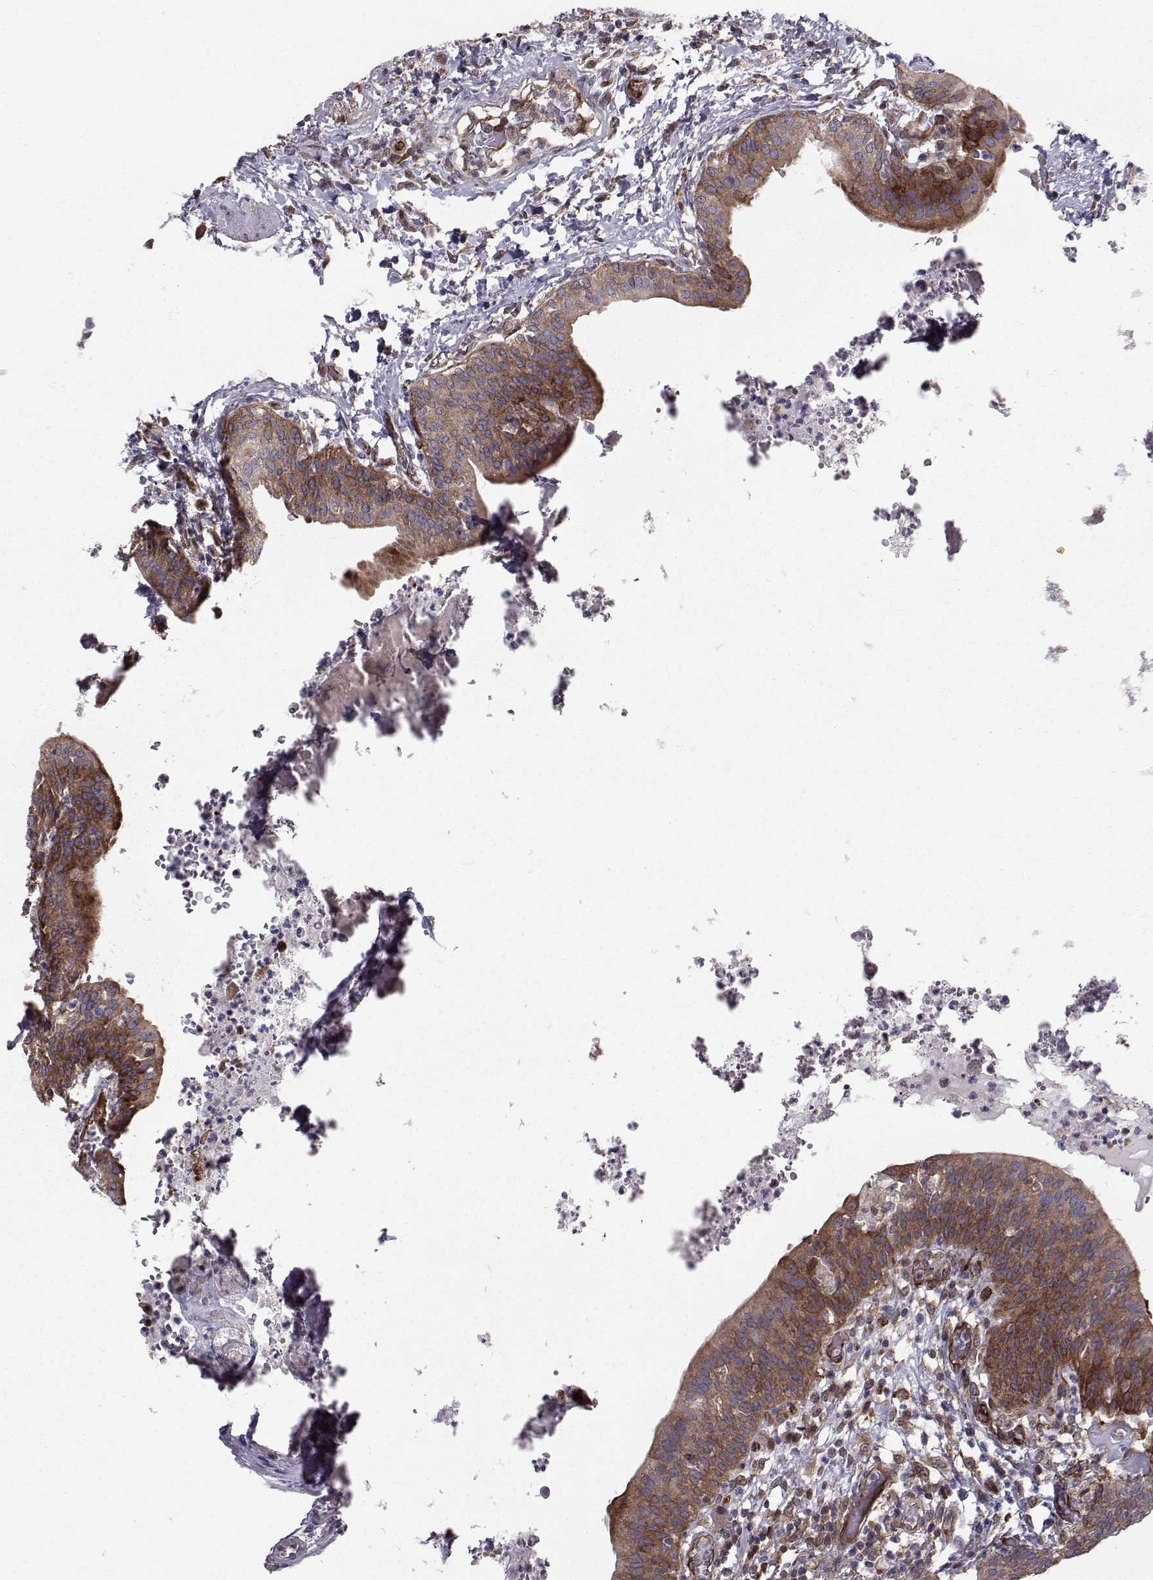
{"staining": {"intensity": "strong", "quantity": "25%-75%", "location": "cytoplasmic/membranous"}, "tissue": "urinary bladder", "cell_type": "Urothelial cells", "image_type": "normal", "snomed": [{"axis": "morphology", "description": "Normal tissue, NOS"}, {"axis": "topography", "description": "Urinary bladder"}], "caption": "This photomicrograph reveals IHC staining of benign human urinary bladder, with high strong cytoplasmic/membranous staining in about 25%-75% of urothelial cells.", "gene": "HSP90AB1", "patient": {"sex": "male", "age": 66}}